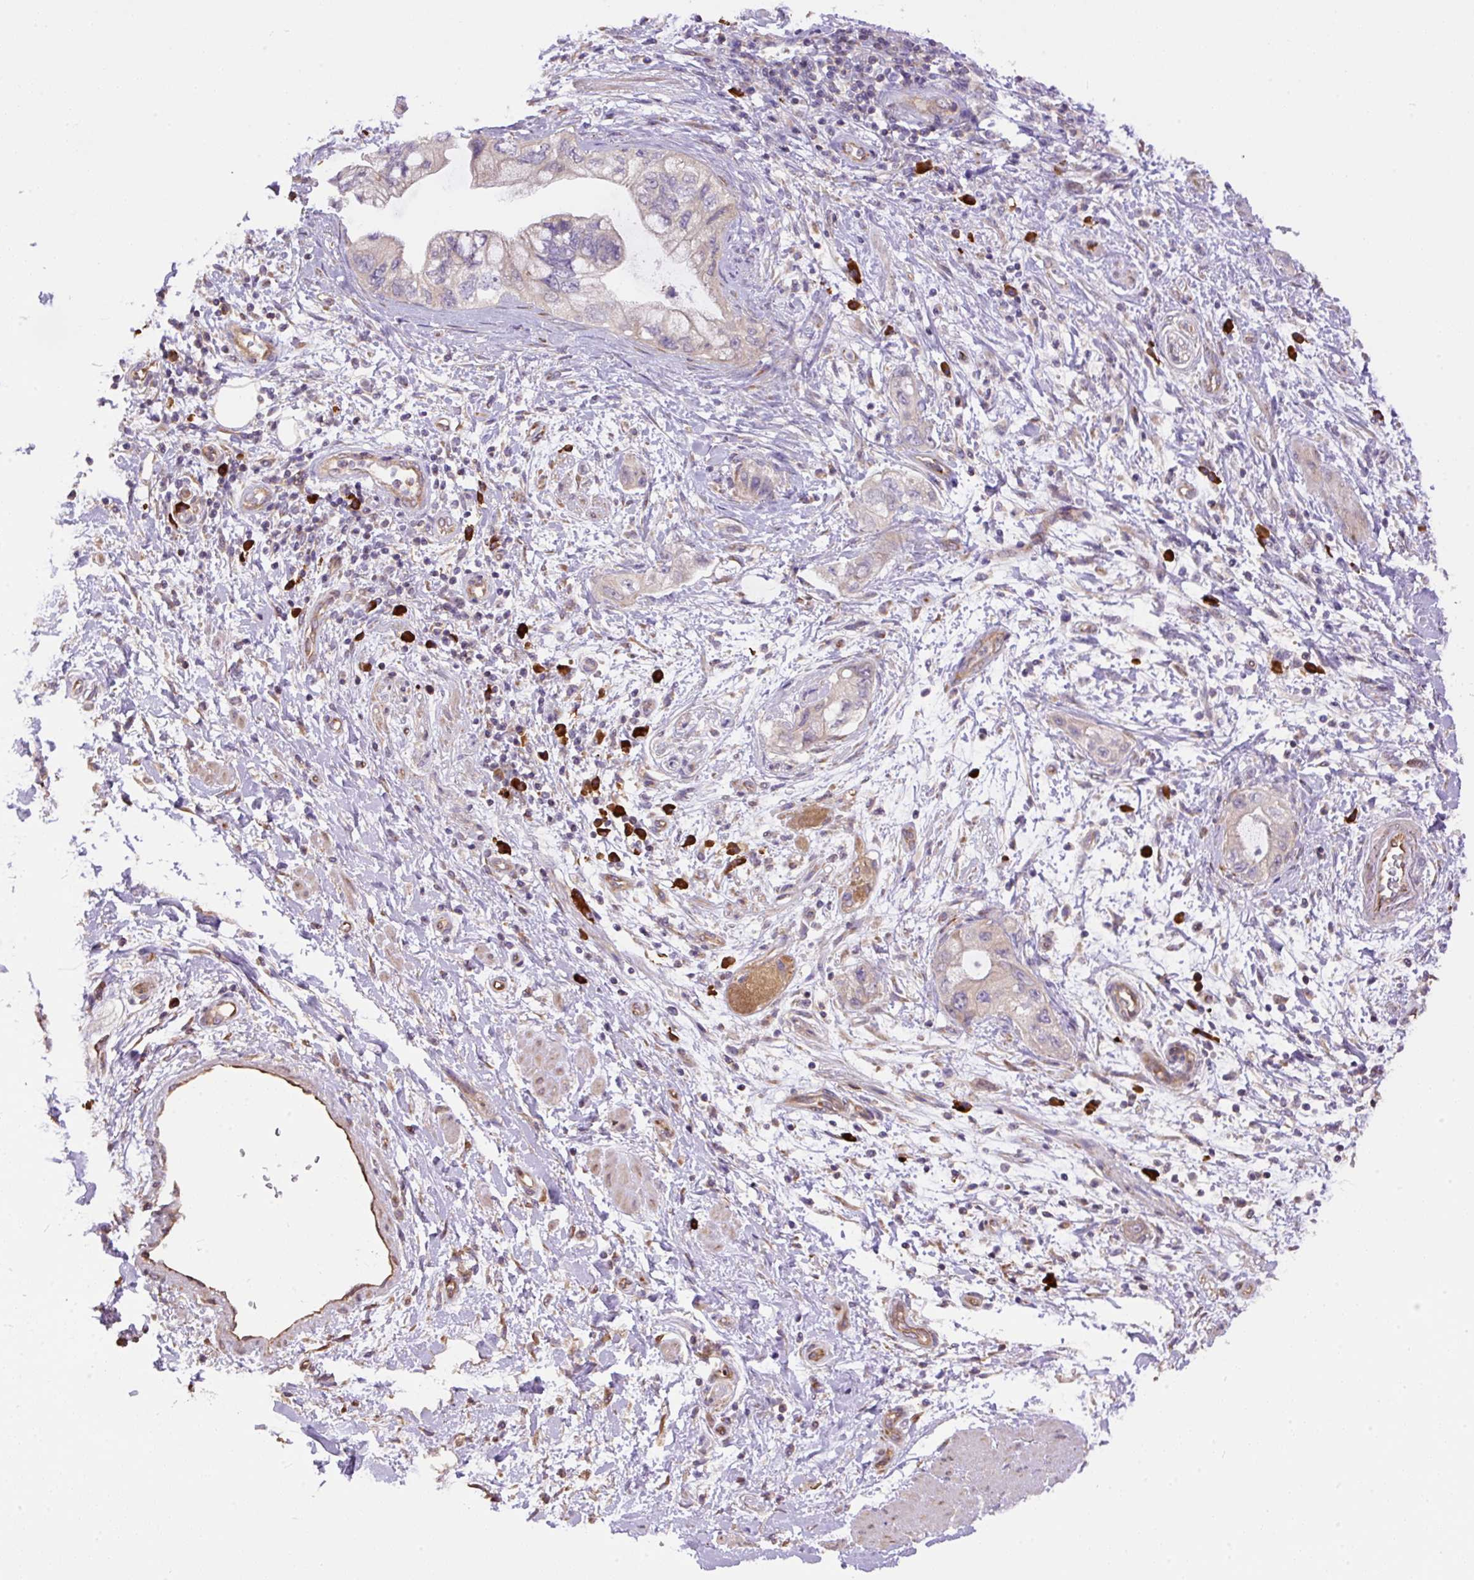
{"staining": {"intensity": "negative", "quantity": "none", "location": "none"}, "tissue": "pancreatic cancer", "cell_type": "Tumor cells", "image_type": "cancer", "snomed": [{"axis": "morphology", "description": "Adenocarcinoma, NOS"}, {"axis": "topography", "description": "Pancreas"}], "caption": "A histopathology image of human pancreatic adenocarcinoma is negative for staining in tumor cells.", "gene": "PPME1", "patient": {"sex": "female", "age": 73}}